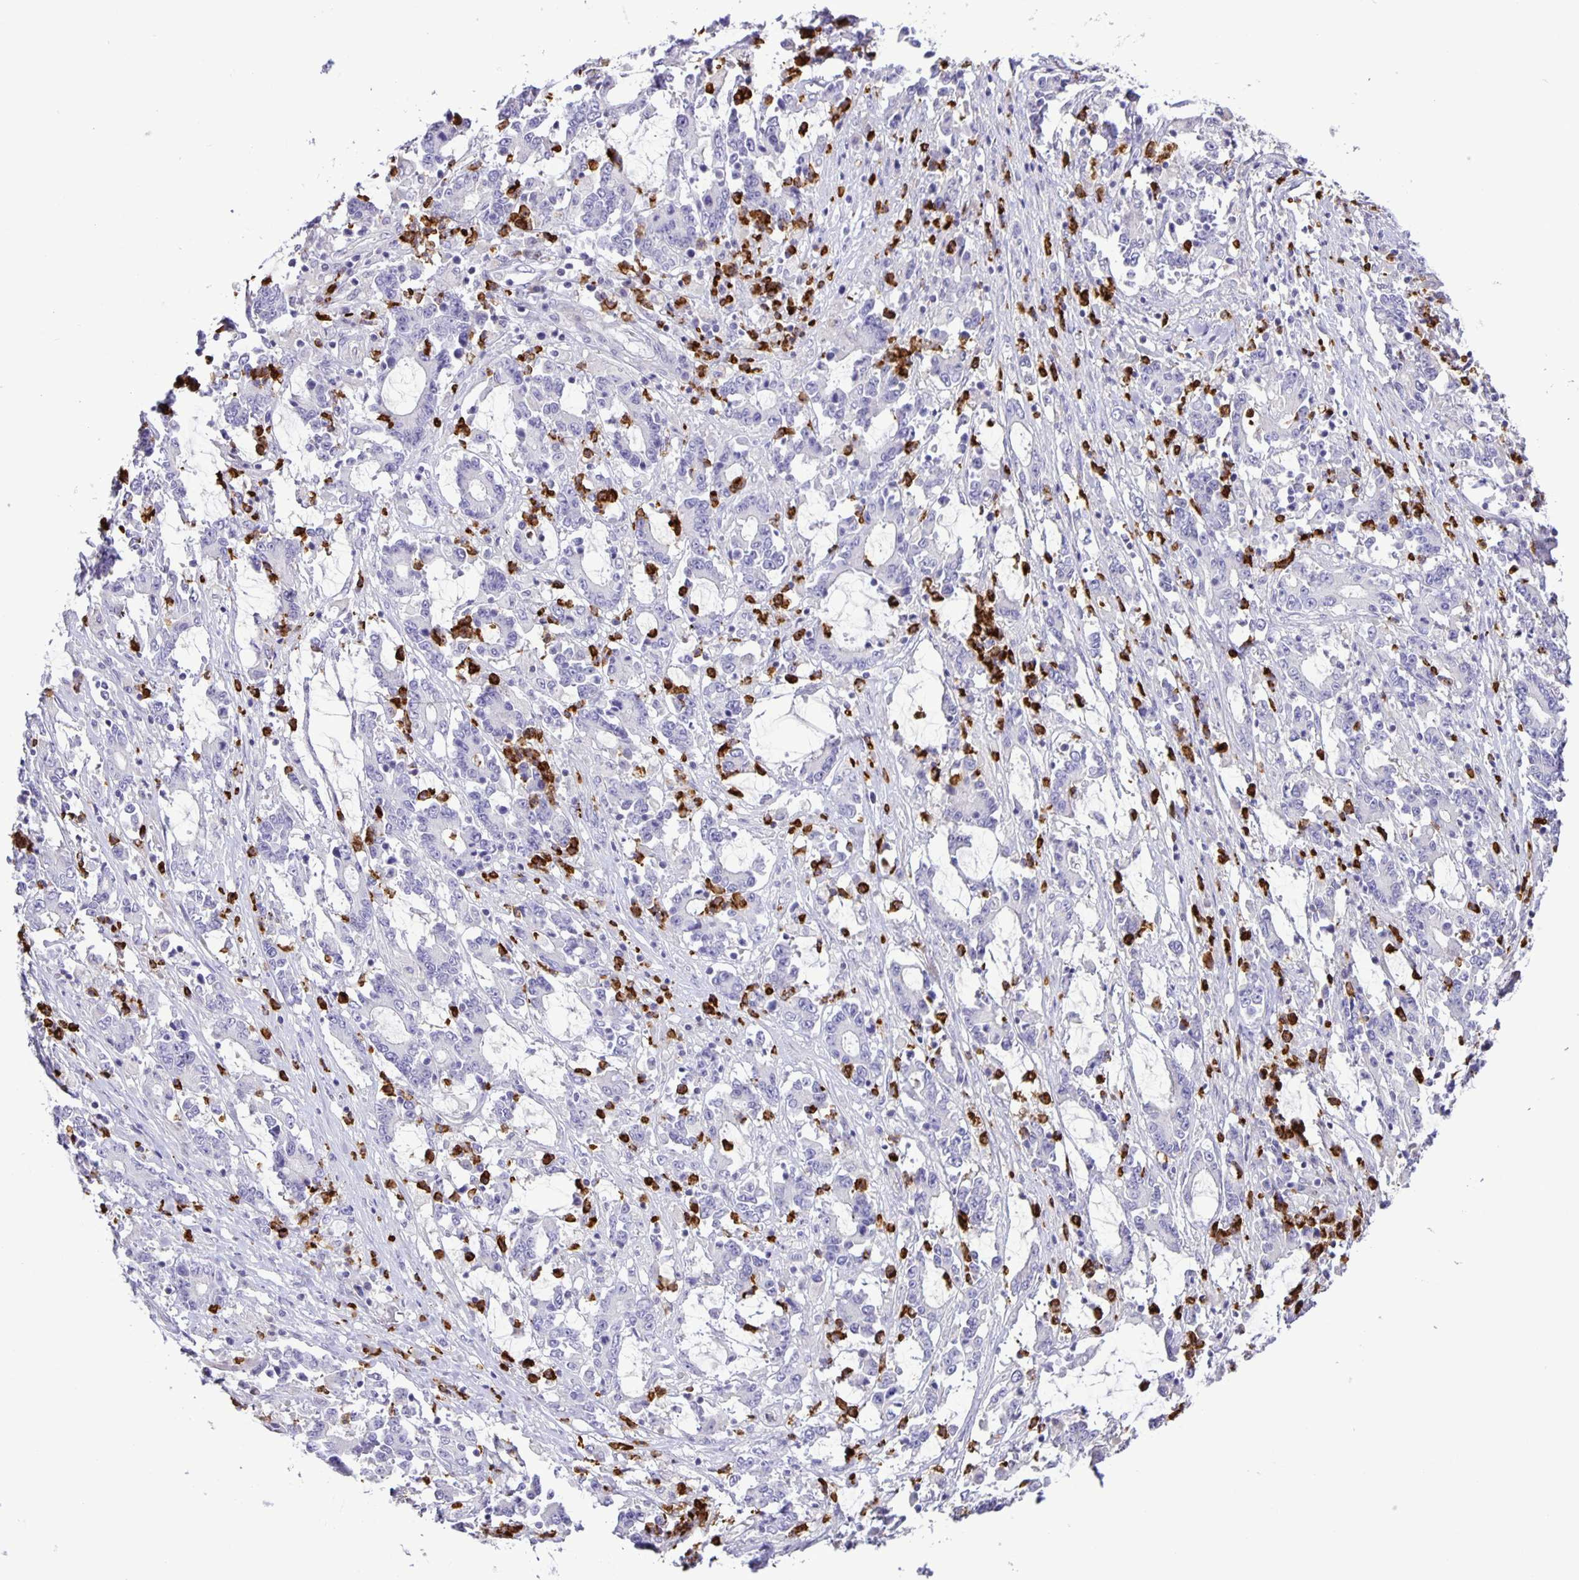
{"staining": {"intensity": "negative", "quantity": "none", "location": "none"}, "tissue": "stomach cancer", "cell_type": "Tumor cells", "image_type": "cancer", "snomed": [{"axis": "morphology", "description": "Adenocarcinoma, NOS"}, {"axis": "topography", "description": "Stomach, upper"}], "caption": "Micrograph shows no significant protein staining in tumor cells of stomach cancer (adenocarcinoma).", "gene": "ADCK1", "patient": {"sex": "male", "age": 68}}